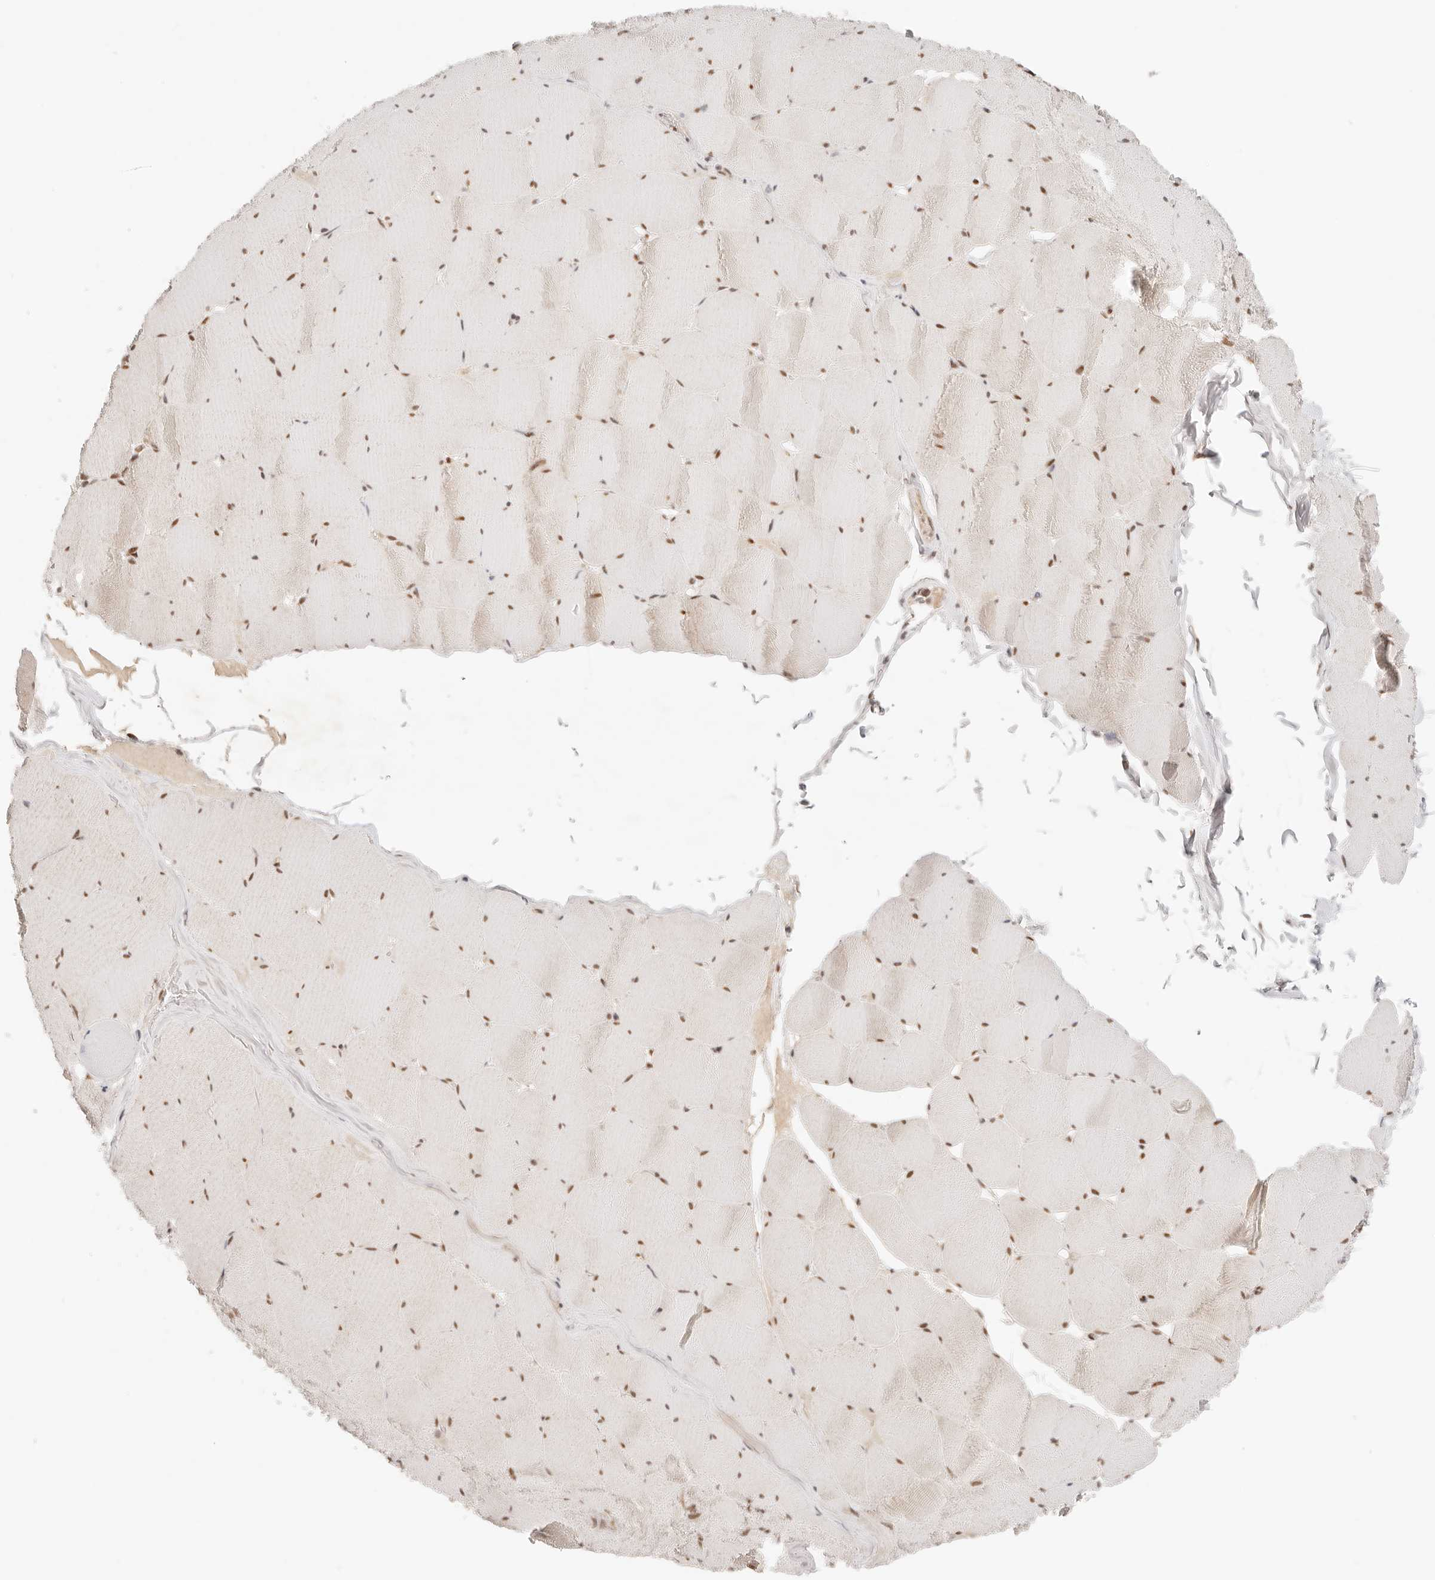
{"staining": {"intensity": "strong", "quantity": ">75%", "location": "cytoplasmic/membranous,nuclear"}, "tissue": "skeletal muscle", "cell_type": "Myocytes", "image_type": "normal", "snomed": [{"axis": "morphology", "description": "Normal tissue, NOS"}, {"axis": "topography", "description": "Skeletal muscle"}], "caption": "Immunohistochemistry of benign human skeletal muscle exhibits high levels of strong cytoplasmic/membranous,nuclear expression in about >75% of myocytes. The protein of interest is stained brown, and the nuclei are stained in blue (DAB IHC with brightfield microscopy, high magnification).", "gene": "HOXC5", "patient": {"sex": "male", "age": 62}}